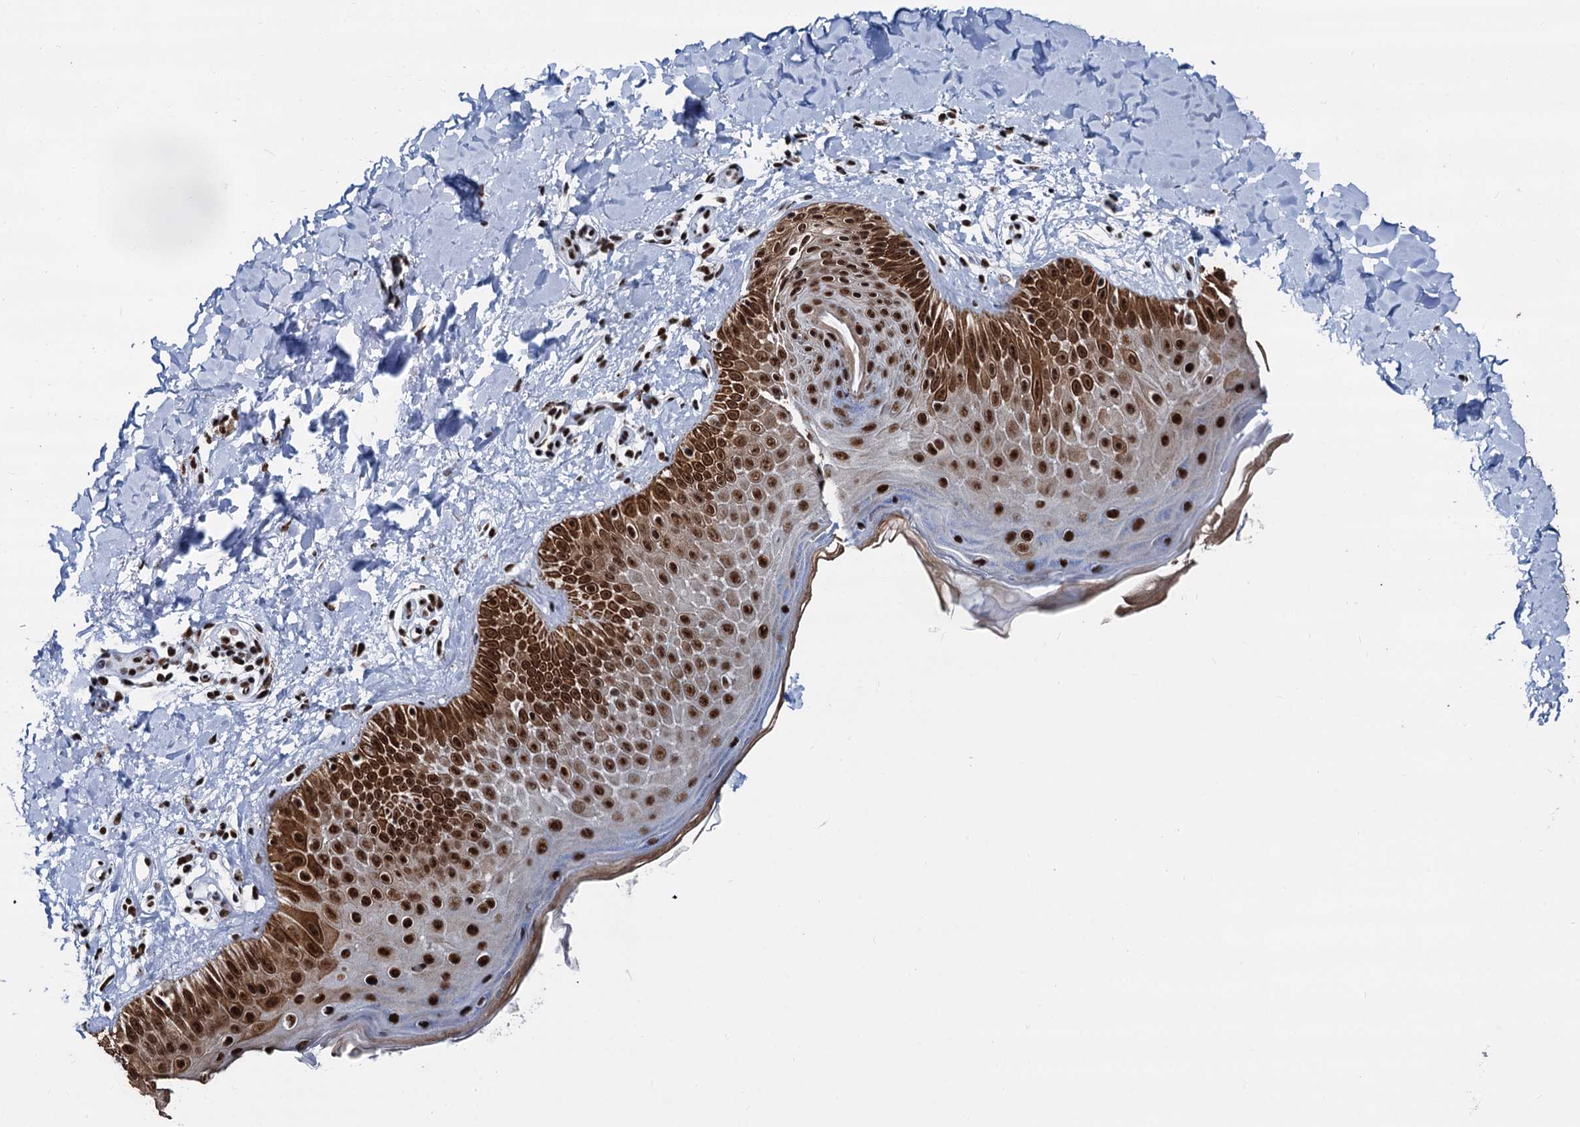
{"staining": {"intensity": "strong", "quantity": ">75%", "location": "nuclear"}, "tissue": "skin", "cell_type": "Fibroblasts", "image_type": "normal", "snomed": [{"axis": "morphology", "description": "Normal tissue, NOS"}, {"axis": "topography", "description": "Skin"}], "caption": "The image displays immunohistochemical staining of unremarkable skin. There is strong nuclear expression is present in about >75% of fibroblasts.", "gene": "DDX23", "patient": {"sex": "male", "age": 52}}